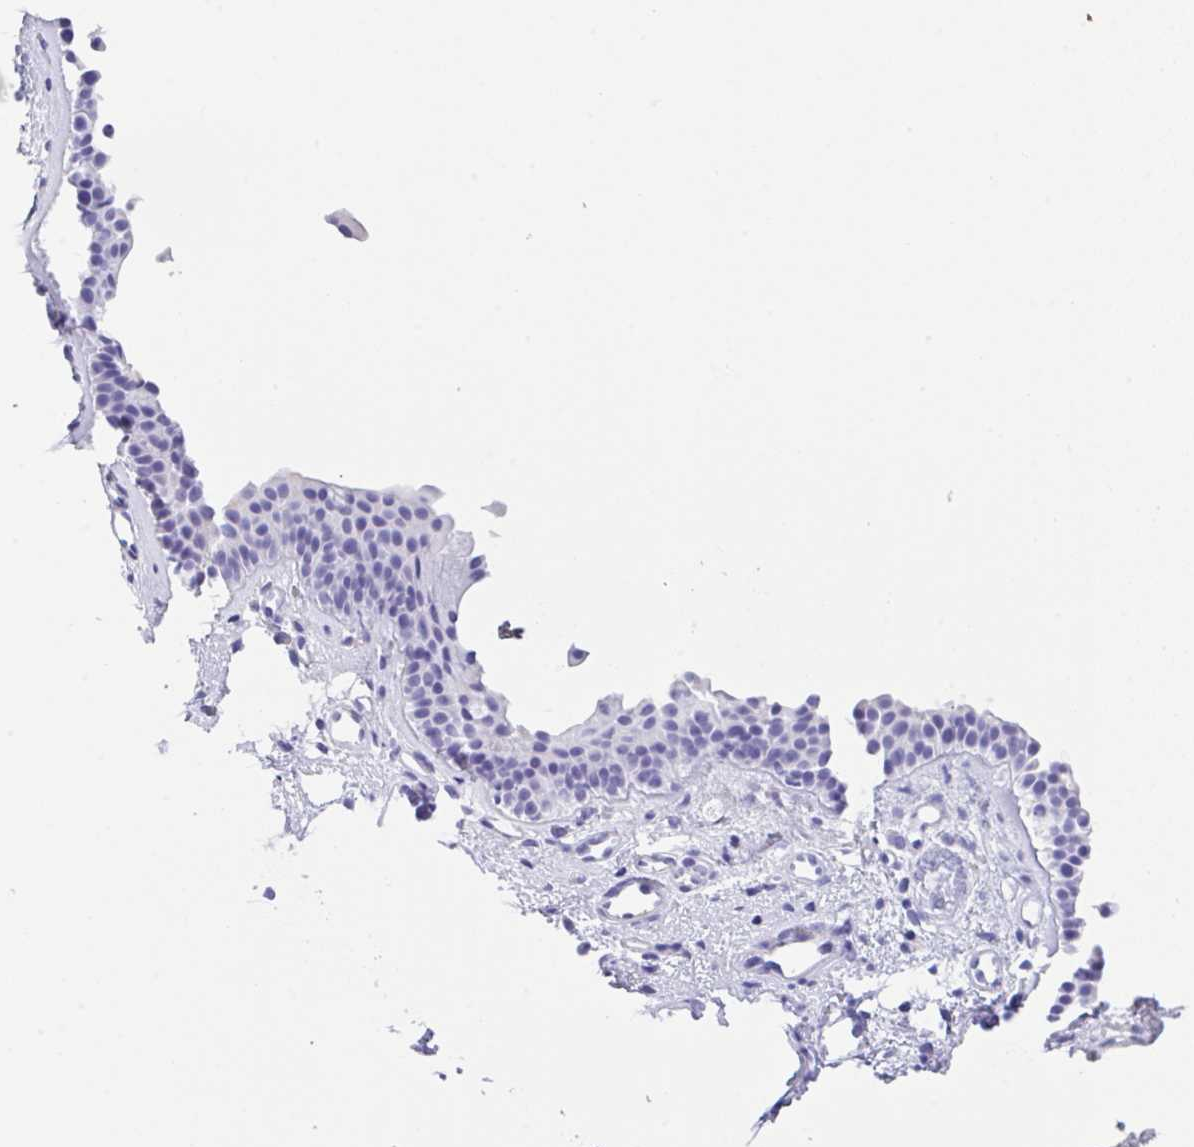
{"staining": {"intensity": "negative", "quantity": "none", "location": "none"}, "tissue": "nasopharynx", "cell_type": "Respiratory epithelial cells", "image_type": "normal", "snomed": [{"axis": "morphology", "description": "Normal tissue, NOS"}, {"axis": "topography", "description": "Nasopharynx"}], "caption": "This is an immunohistochemistry (IHC) photomicrograph of benign nasopharynx. There is no staining in respiratory epithelial cells.", "gene": "HOXC12", "patient": {"sex": "male", "age": 56}}